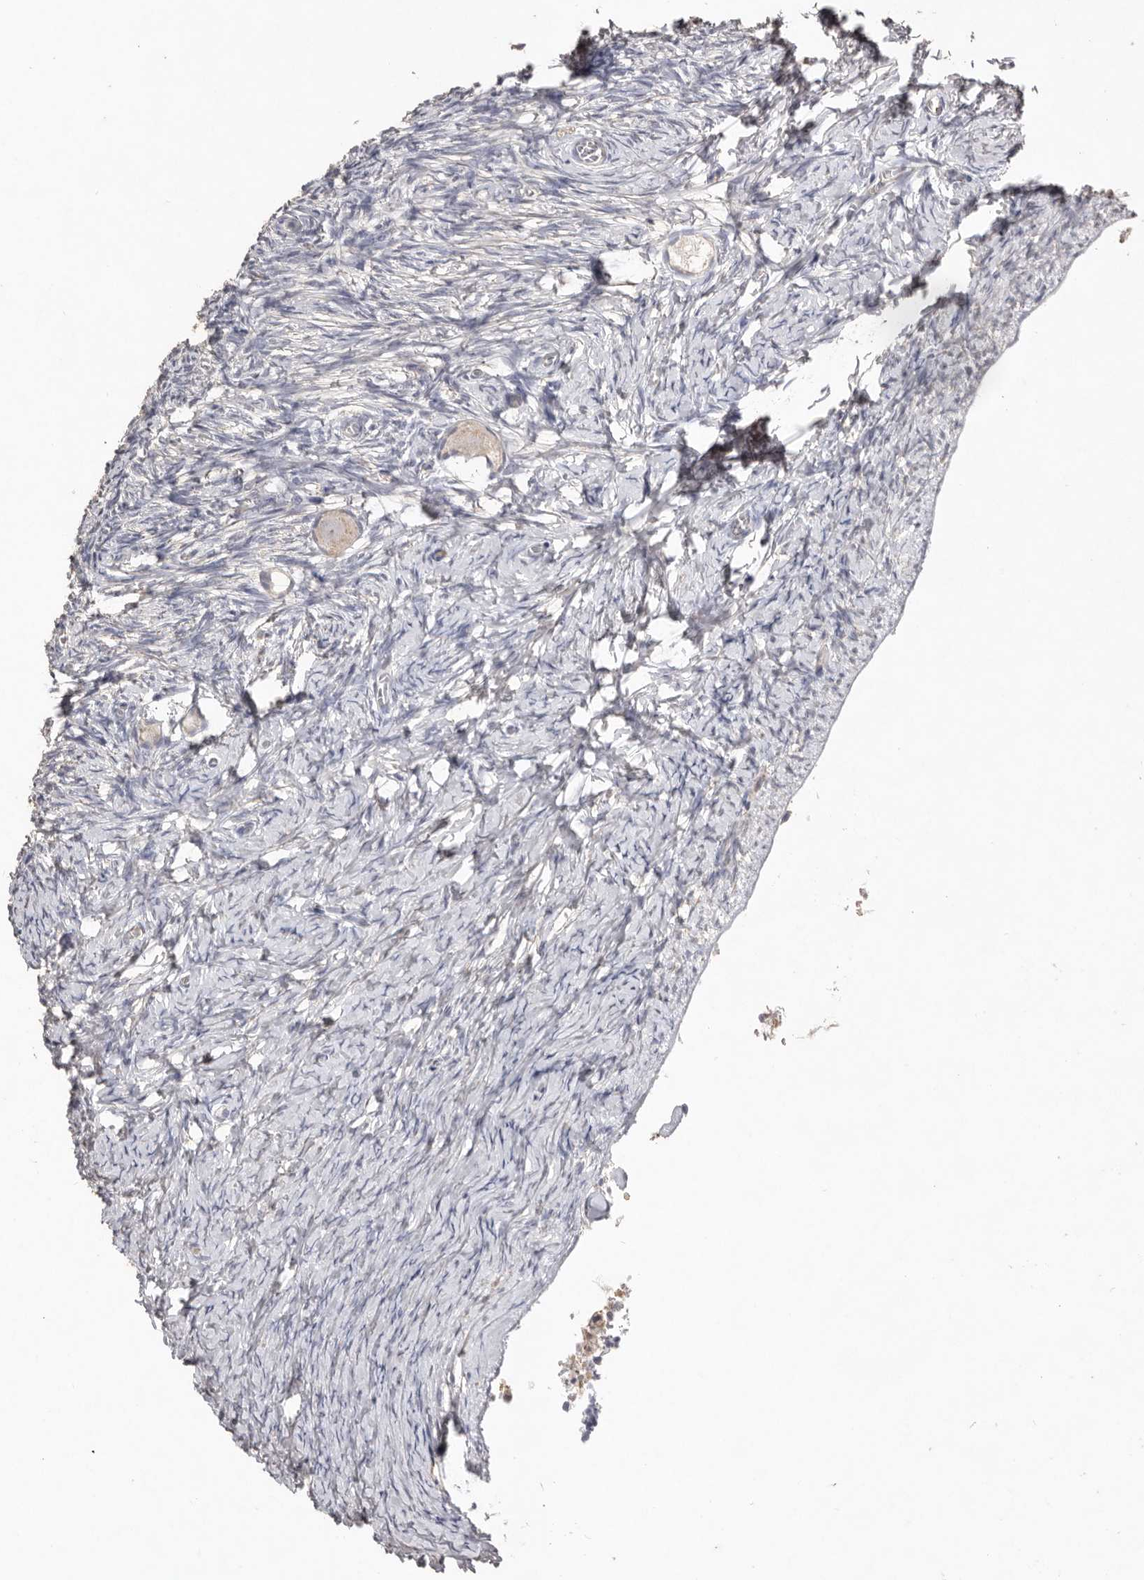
{"staining": {"intensity": "negative", "quantity": "none", "location": "none"}, "tissue": "ovary", "cell_type": "Follicle cells", "image_type": "normal", "snomed": [{"axis": "morphology", "description": "Normal tissue, NOS"}, {"axis": "topography", "description": "Ovary"}], "caption": "IHC image of benign ovary: ovary stained with DAB (3,3'-diaminobenzidine) reveals no significant protein staining in follicle cells. (DAB immunohistochemistry, high magnification).", "gene": "ZYG11B", "patient": {"sex": "female", "age": 27}}